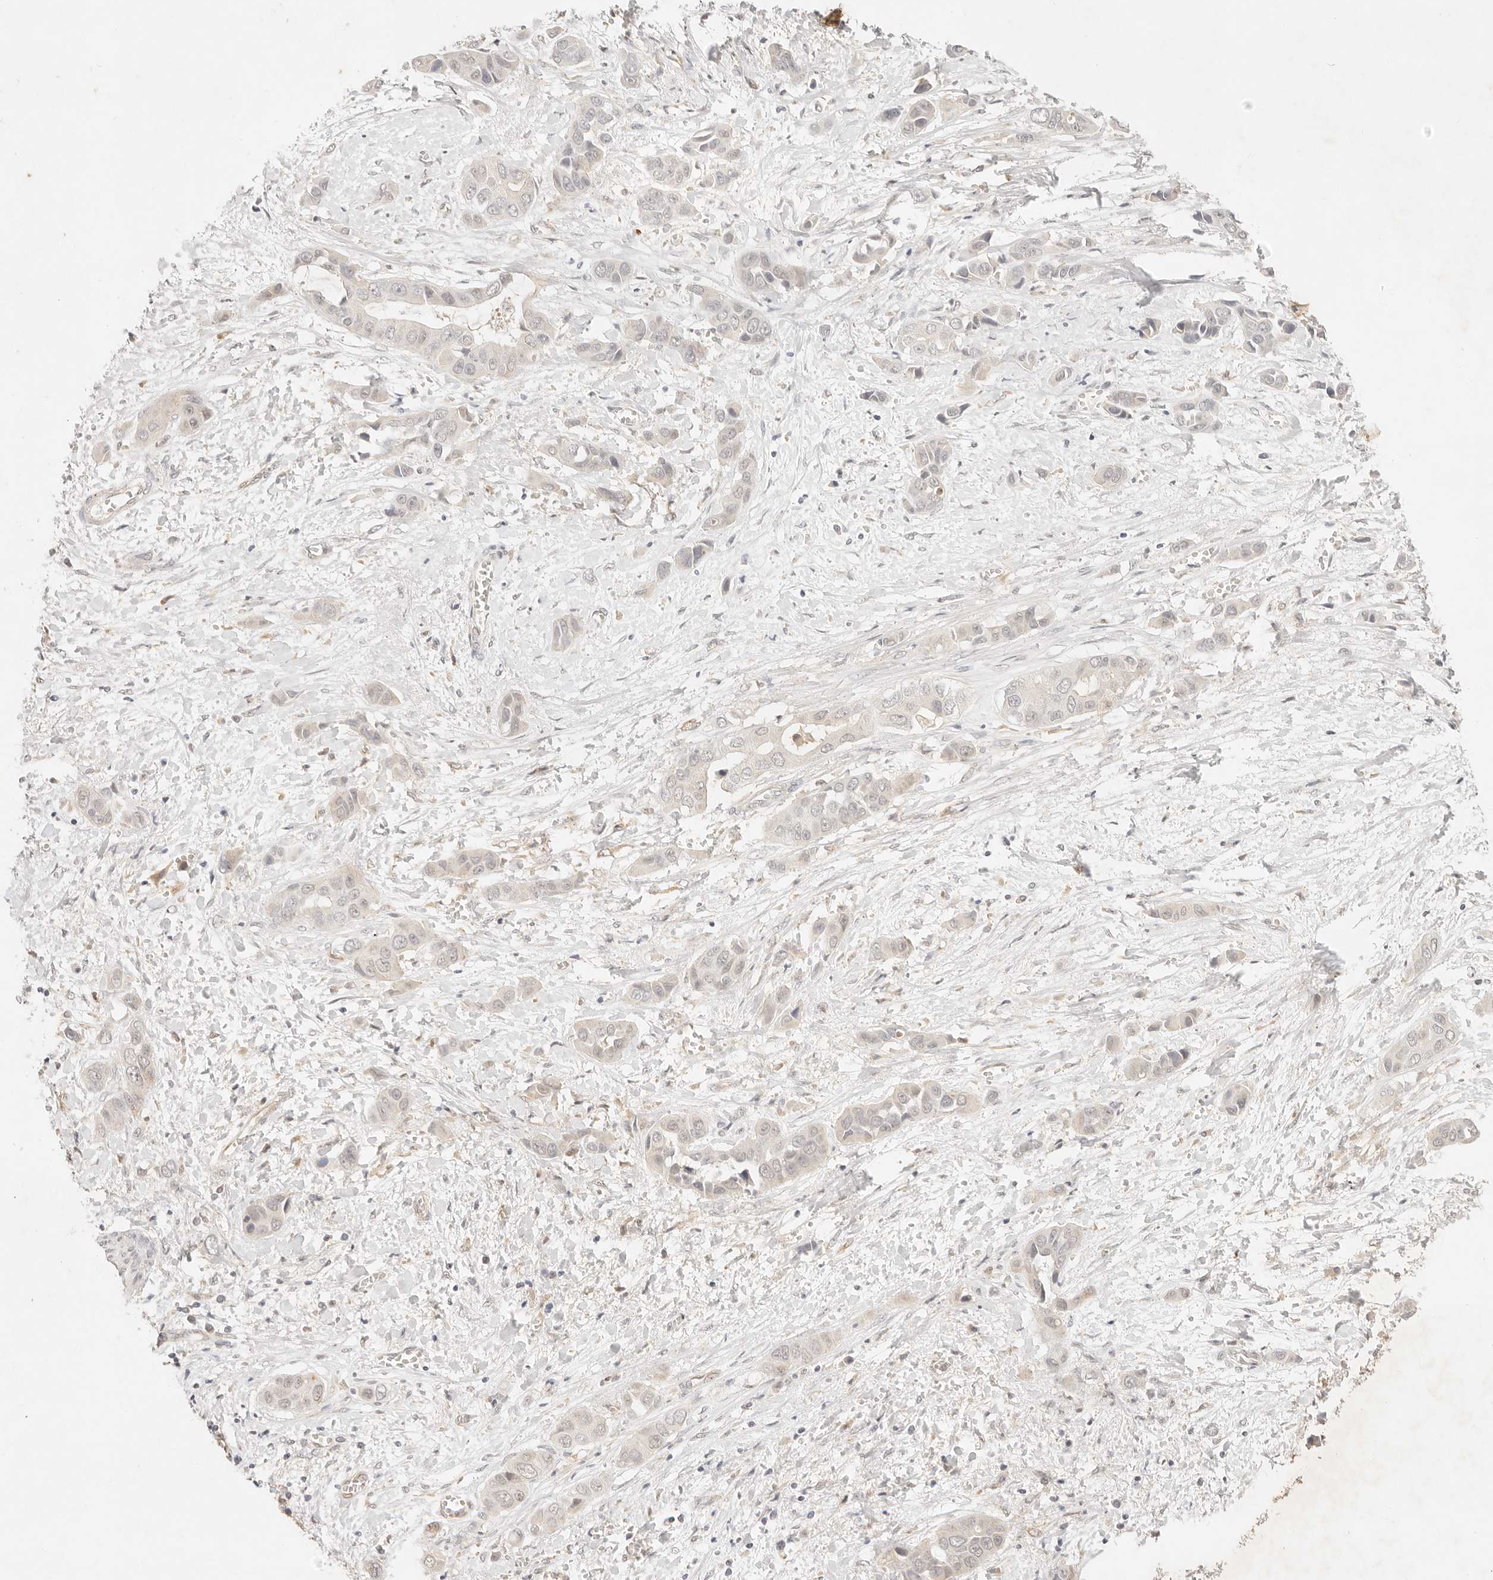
{"staining": {"intensity": "negative", "quantity": "none", "location": "none"}, "tissue": "liver cancer", "cell_type": "Tumor cells", "image_type": "cancer", "snomed": [{"axis": "morphology", "description": "Cholangiocarcinoma"}, {"axis": "topography", "description": "Liver"}], "caption": "IHC histopathology image of neoplastic tissue: cholangiocarcinoma (liver) stained with DAB displays no significant protein expression in tumor cells. (Immunohistochemistry (ihc), brightfield microscopy, high magnification).", "gene": "GPR156", "patient": {"sex": "female", "age": 52}}